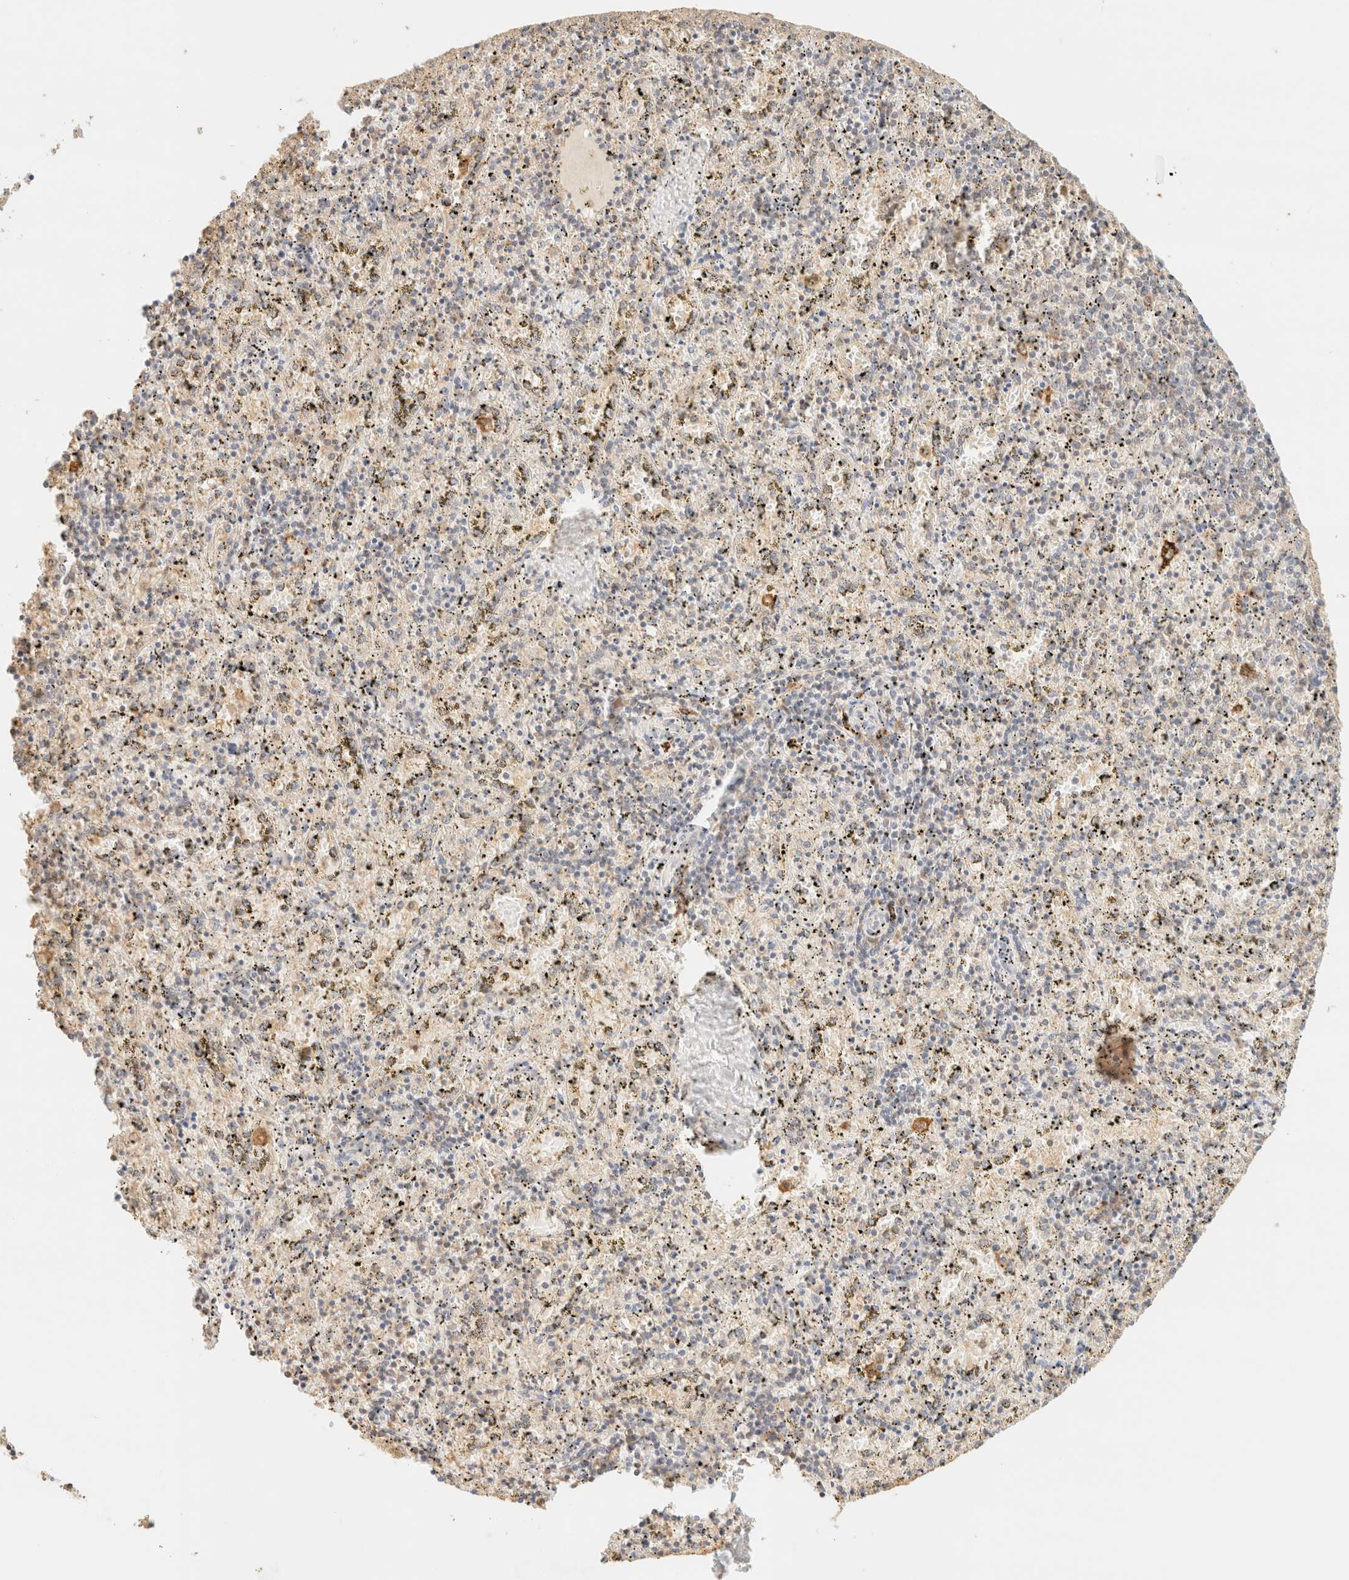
{"staining": {"intensity": "weak", "quantity": "<25%", "location": "cytoplasmic/membranous"}, "tissue": "spleen", "cell_type": "Cells in red pulp", "image_type": "normal", "snomed": [{"axis": "morphology", "description": "Normal tissue, NOS"}, {"axis": "topography", "description": "Spleen"}], "caption": "Spleen stained for a protein using immunohistochemistry shows no staining cells in red pulp.", "gene": "TIMD4", "patient": {"sex": "male", "age": 11}}